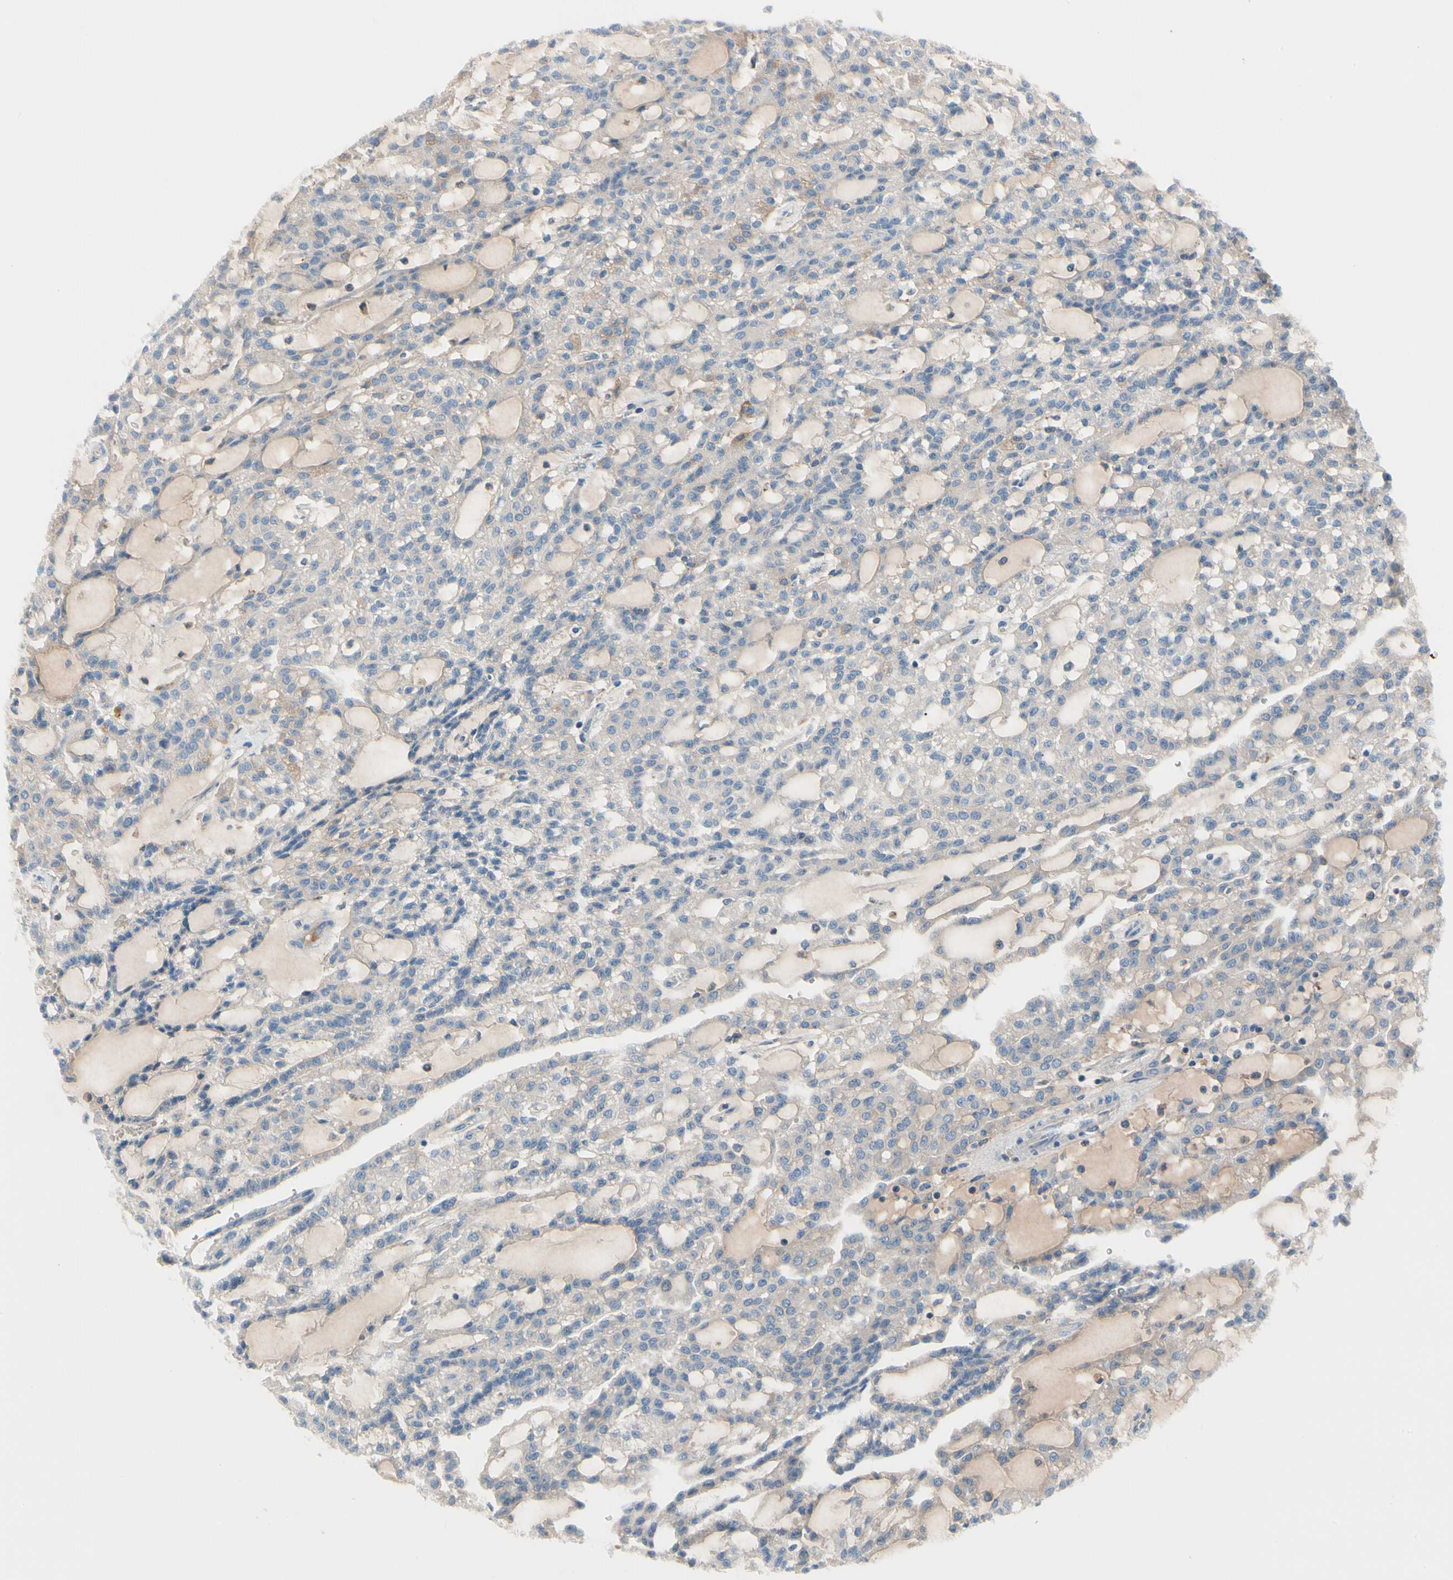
{"staining": {"intensity": "negative", "quantity": "none", "location": "none"}, "tissue": "renal cancer", "cell_type": "Tumor cells", "image_type": "cancer", "snomed": [{"axis": "morphology", "description": "Adenocarcinoma, NOS"}, {"axis": "topography", "description": "Kidney"}], "caption": "High power microscopy micrograph of an IHC image of renal cancer, revealing no significant expression in tumor cells.", "gene": "HJURP", "patient": {"sex": "male", "age": 63}}